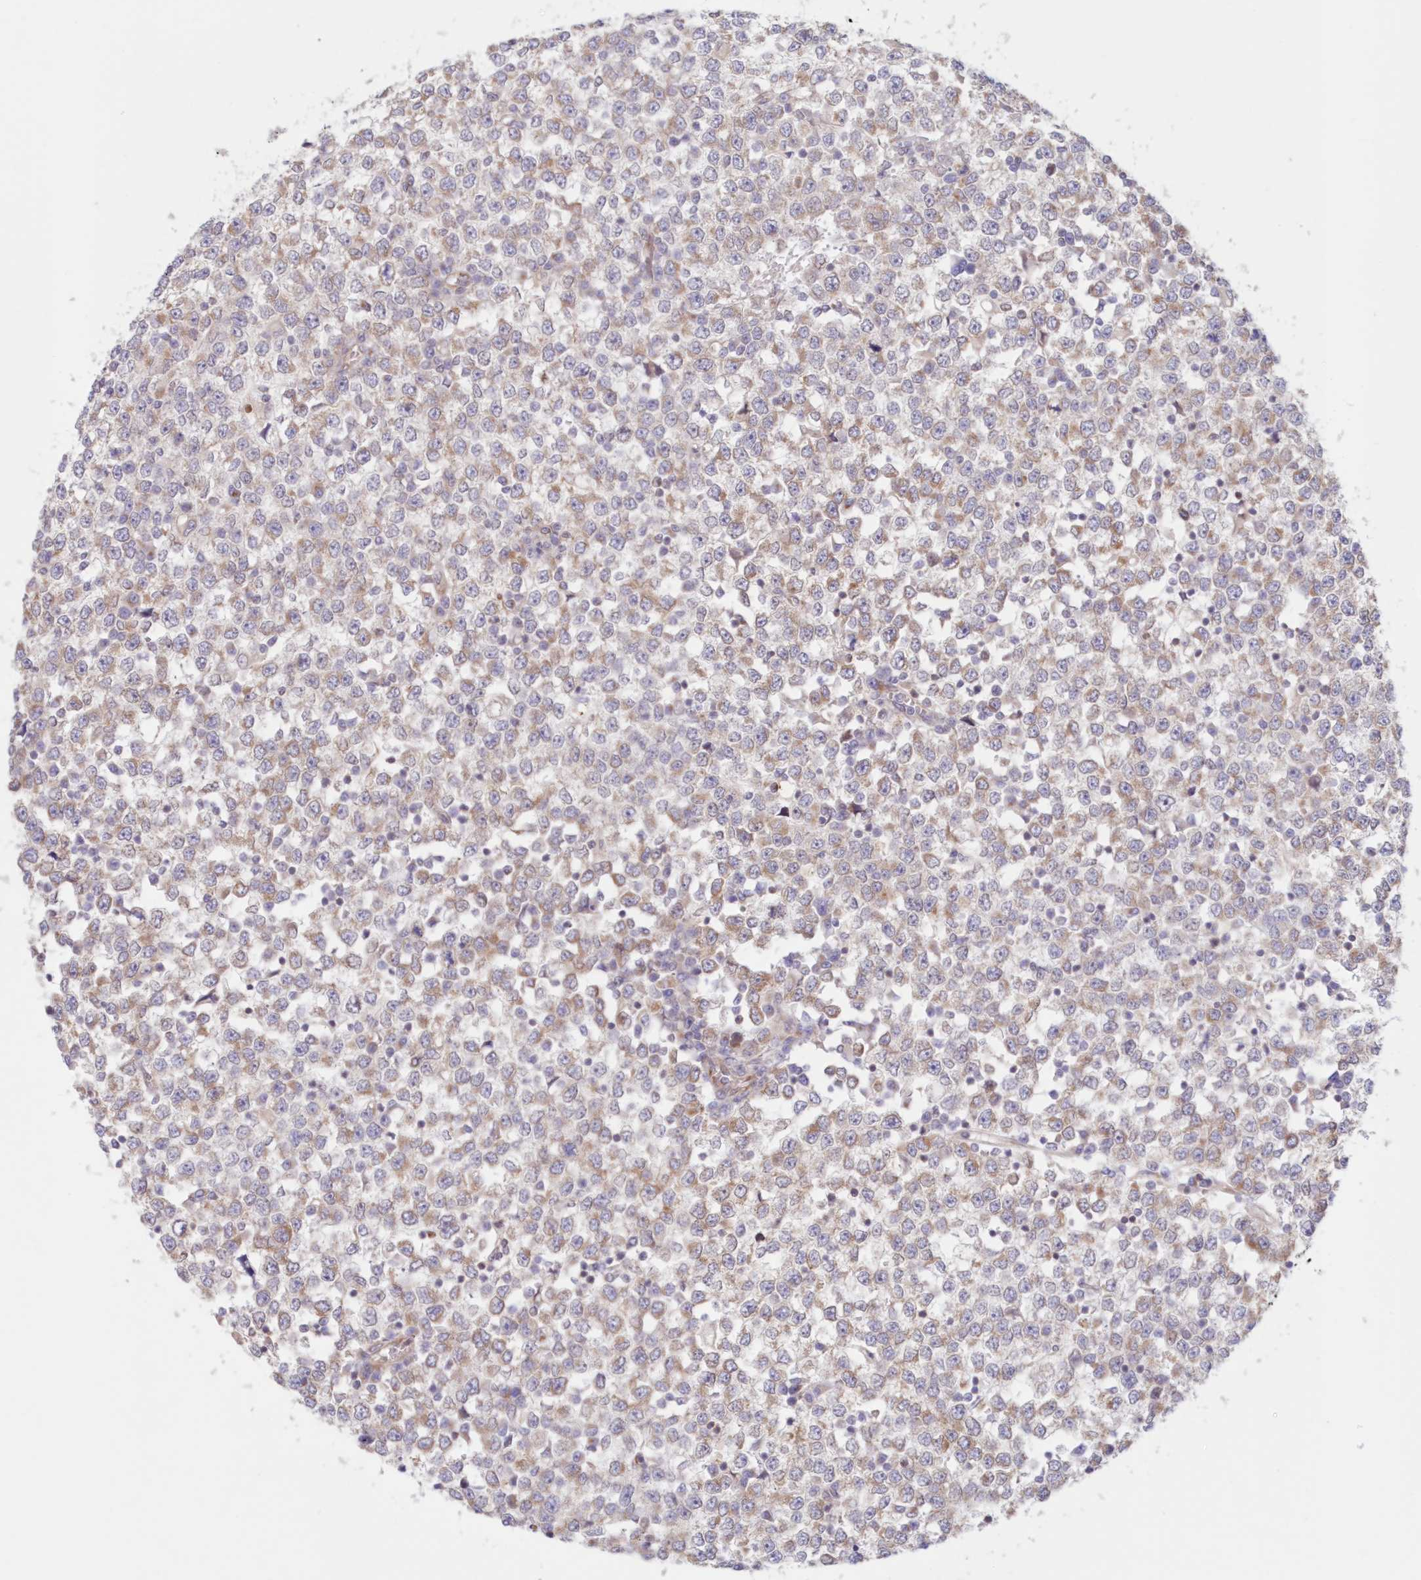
{"staining": {"intensity": "moderate", "quantity": "25%-75%", "location": "cytoplasmic/membranous"}, "tissue": "testis cancer", "cell_type": "Tumor cells", "image_type": "cancer", "snomed": [{"axis": "morphology", "description": "Seminoma, NOS"}, {"axis": "topography", "description": "Testis"}], "caption": "Testis cancer tissue reveals moderate cytoplasmic/membranous positivity in about 25%-75% of tumor cells (DAB IHC, brown staining for protein, blue staining for nuclei).", "gene": "PCYOX1L", "patient": {"sex": "male", "age": 65}}